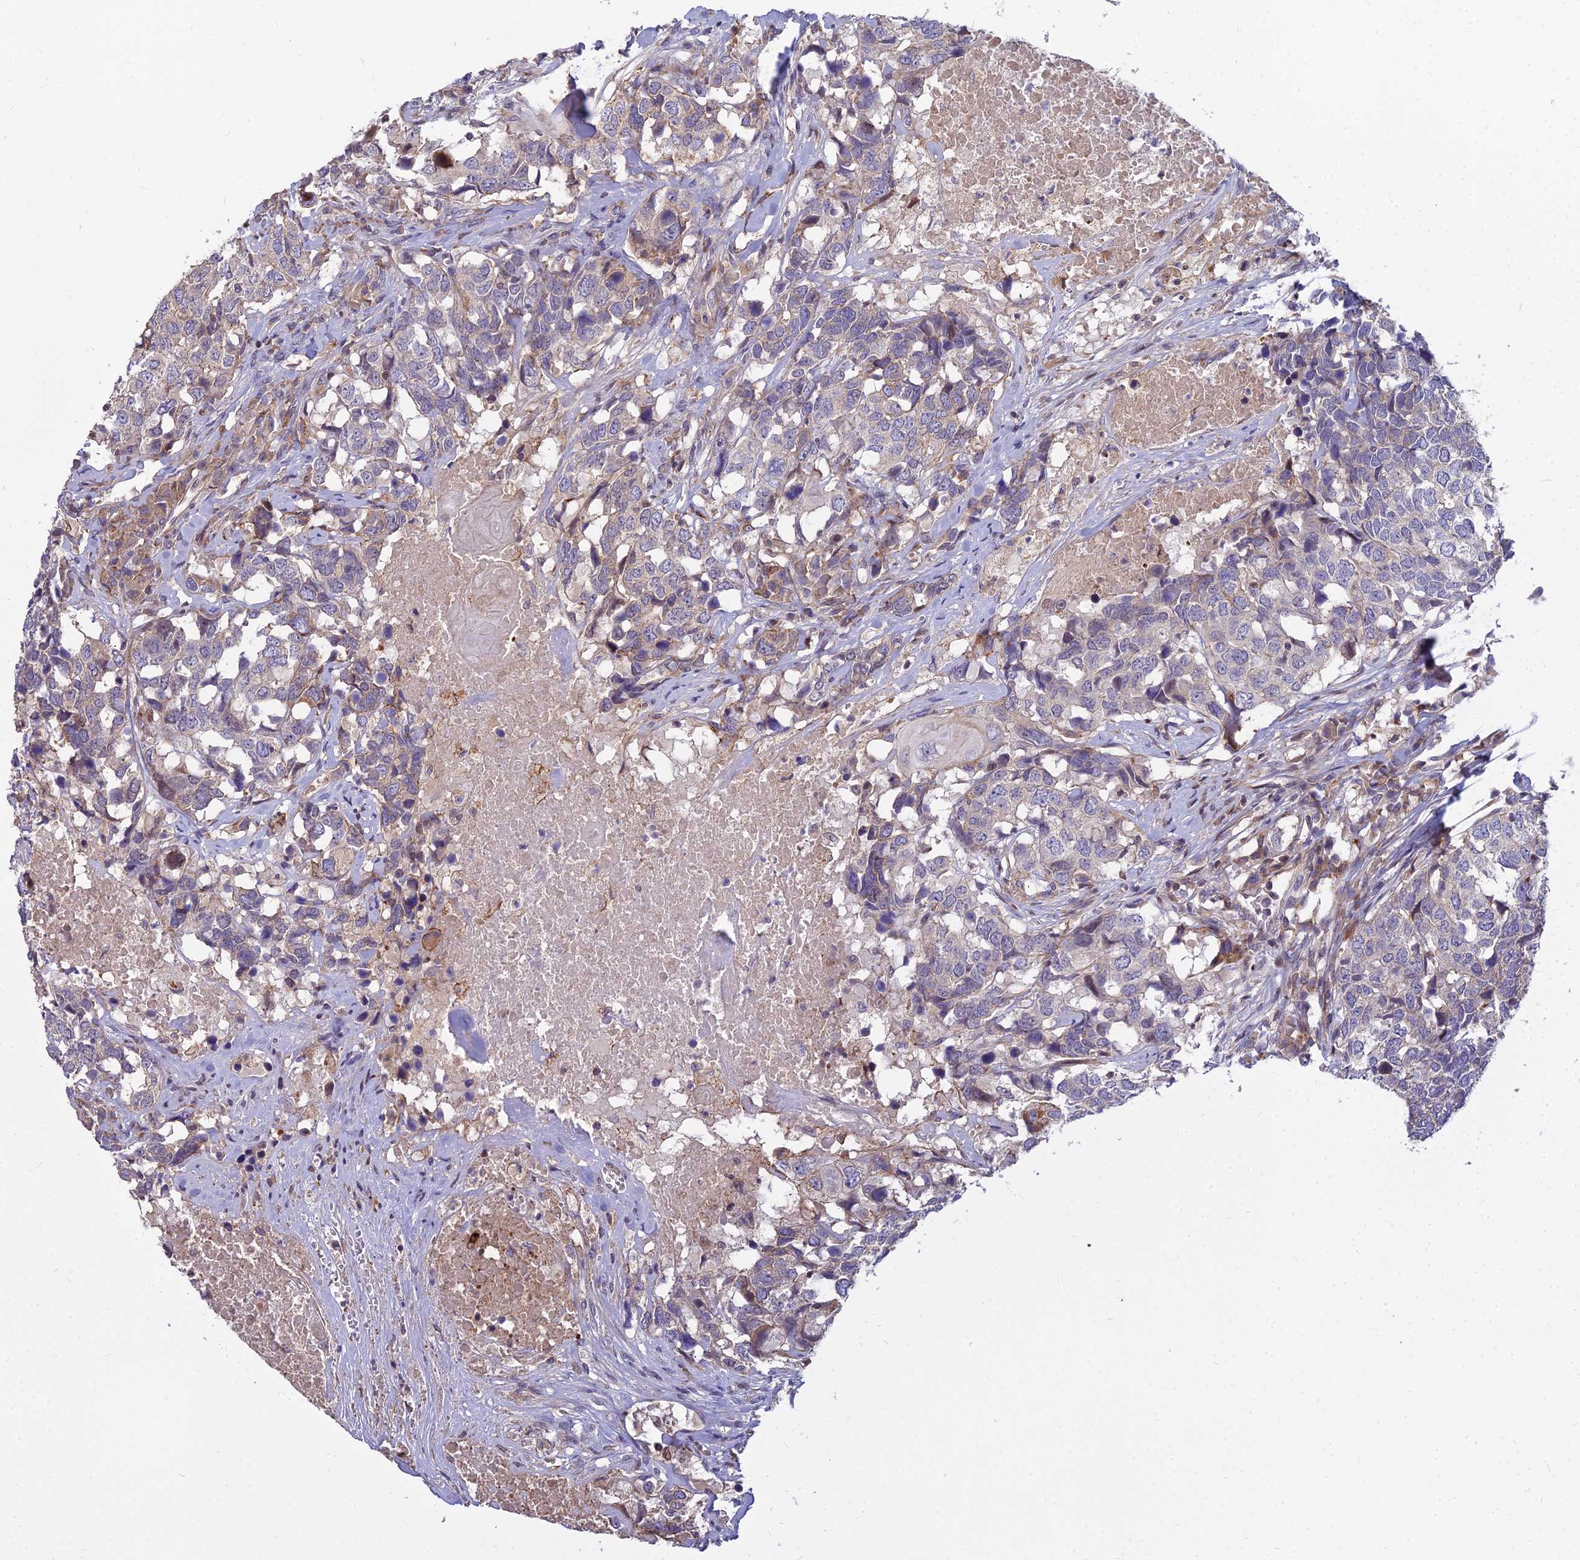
{"staining": {"intensity": "negative", "quantity": "none", "location": "none"}, "tissue": "head and neck cancer", "cell_type": "Tumor cells", "image_type": "cancer", "snomed": [{"axis": "morphology", "description": "Squamous cell carcinoma, NOS"}, {"axis": "topography", "description": "Head-Neck"}], "caption": "Immunohistochemistry micrograph of human squamous cell carcinoma (head and neck) stained for a protein (brown), which displays no expression in tumor cells.", "gene": "GLYATL3", "patient": {"sex": "male", "age": 66}}